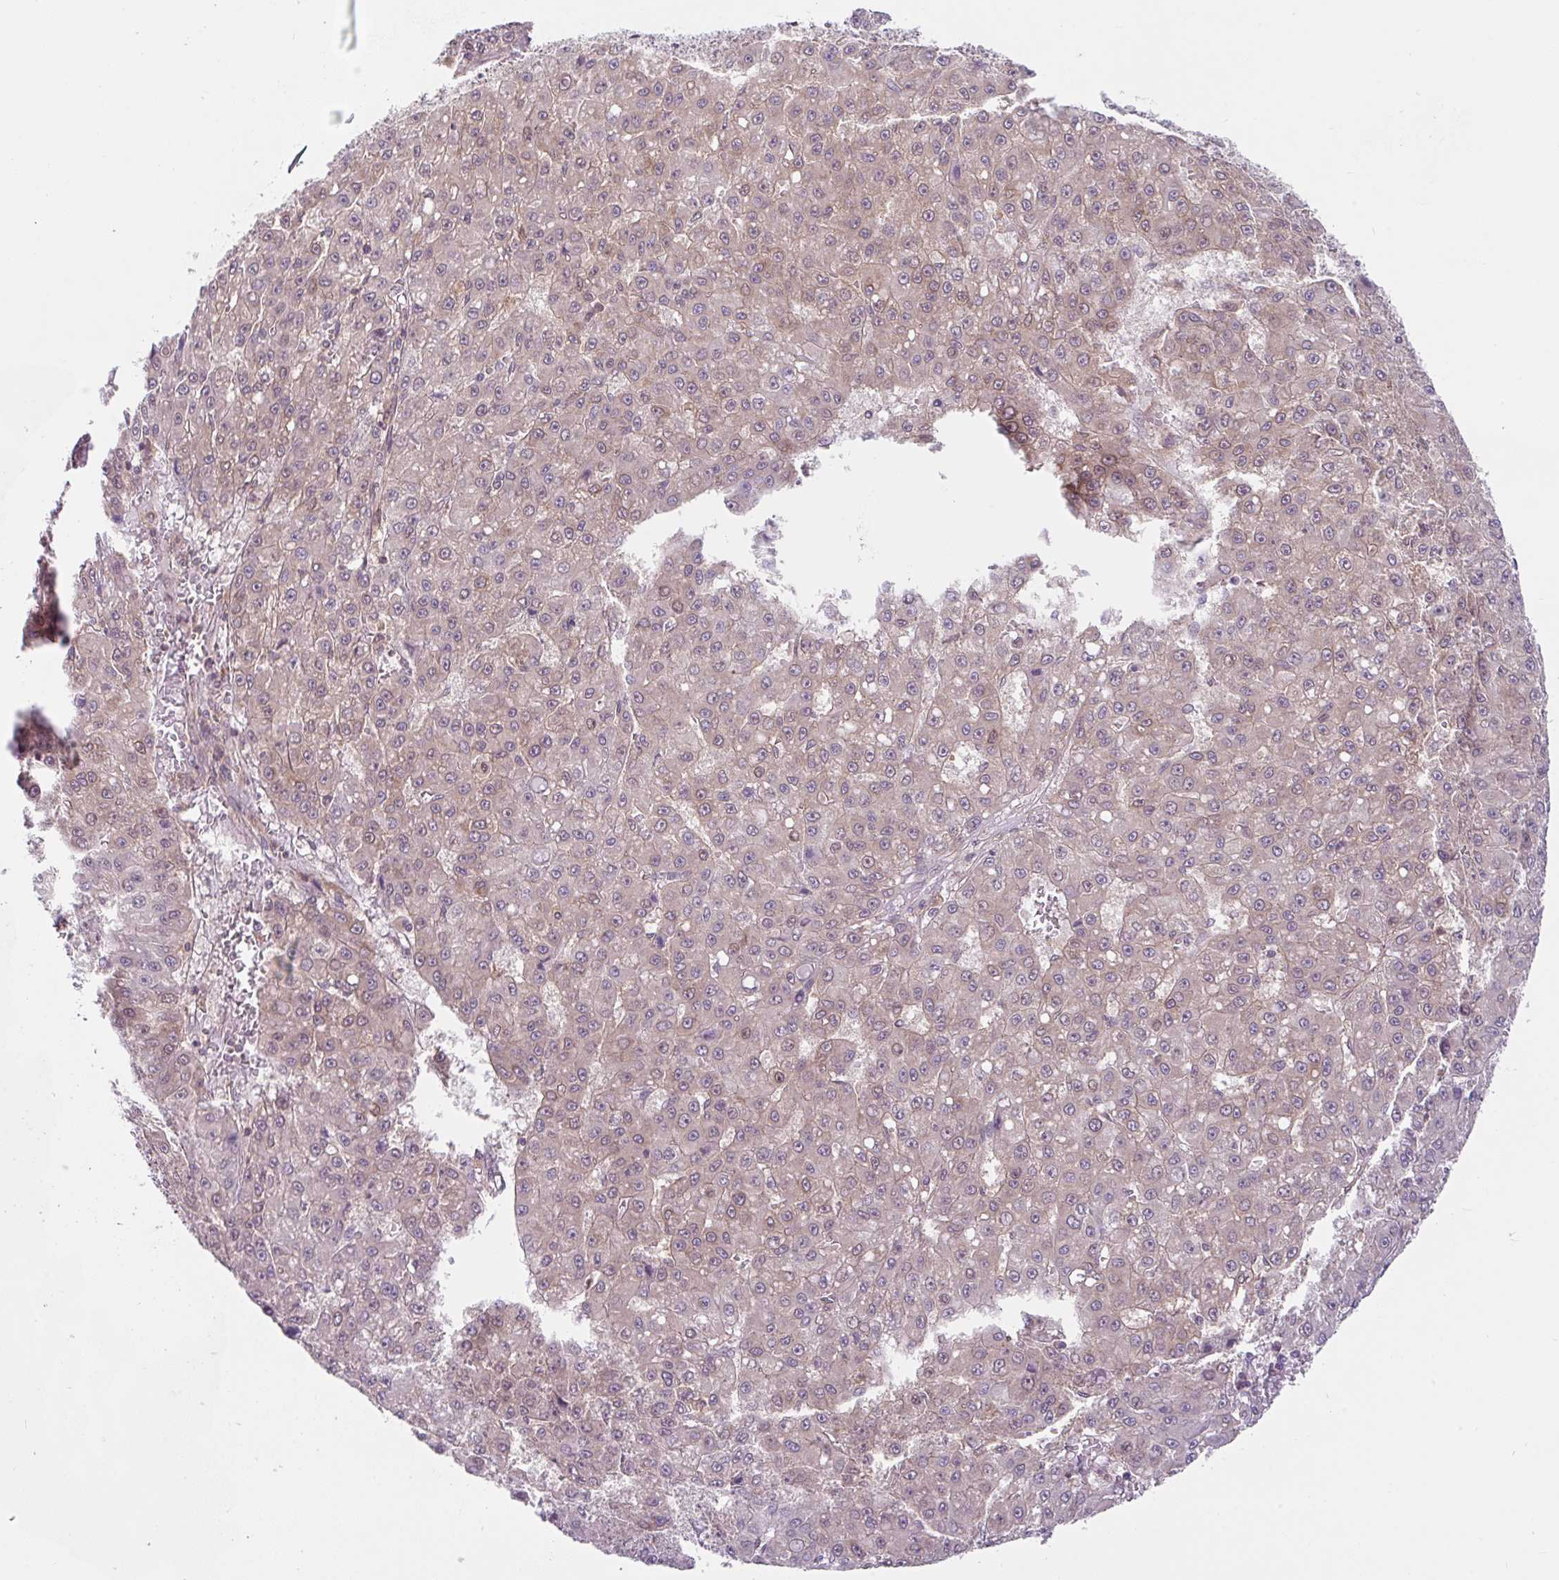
{"staining": {"intensity": "weak", "quantity": "25%-75%", "location": "cytoplasmic/membranous,nuclear"}, "tissue": "liver cancer", "cell_type": "Tumor cells", "image_type": "cancer", "snomed": [{"axis": "morphology", "description": "Carcinoma, Hepatocellular, NOS"}, {"axis": "topography", "description": "Liver"}], "caption": "This micrograph reveals liver cancer stained with IHC to label a protein in brown. The cytoplasmic/membranous and nuclear of tumor cells show weak positivity for the protein. Nuclei are counter-stained blue.", "gene": "RALBP1", "patient": {"sex": "male", "age": 70}}